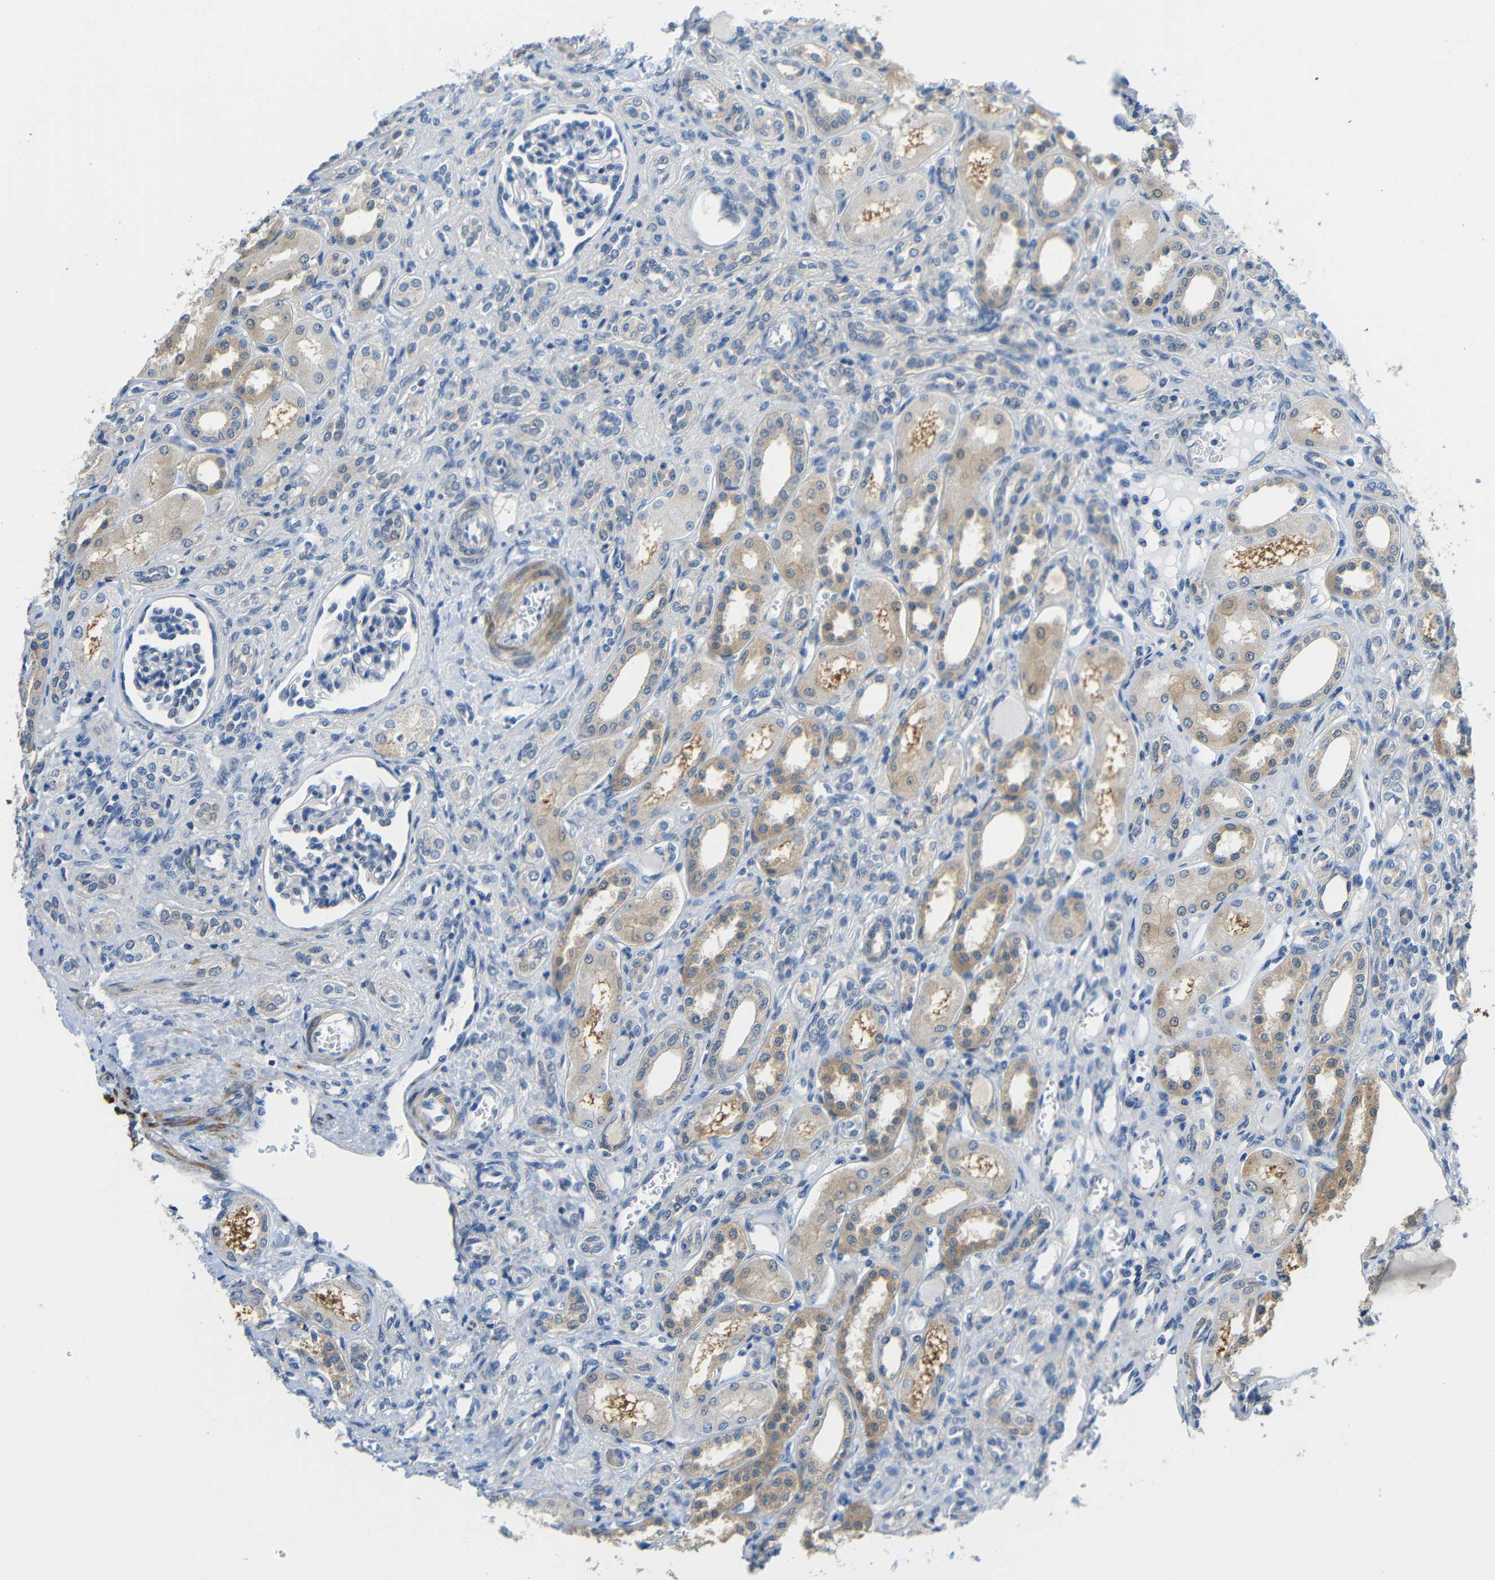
{"staining": {"intensity": "negative", "quantity": "none", "location": "none"}, "tissue": "kidney", "cell_type": "Cells in glomeruli", "image_type": "normal", "snomed": [{"axis": "morphology", "description": "Normal tissue, NOS"}, {"axis": "topography", "description": "Kidney"}], "caption": "This is a micrograph of immunohistochemistry staining of benign kidney, which shows no positivity in cells in glomeruli. Nuclei are stained in blue.", "gene": "NEGR1", "patient": {"sex": "male", "age": 7}}